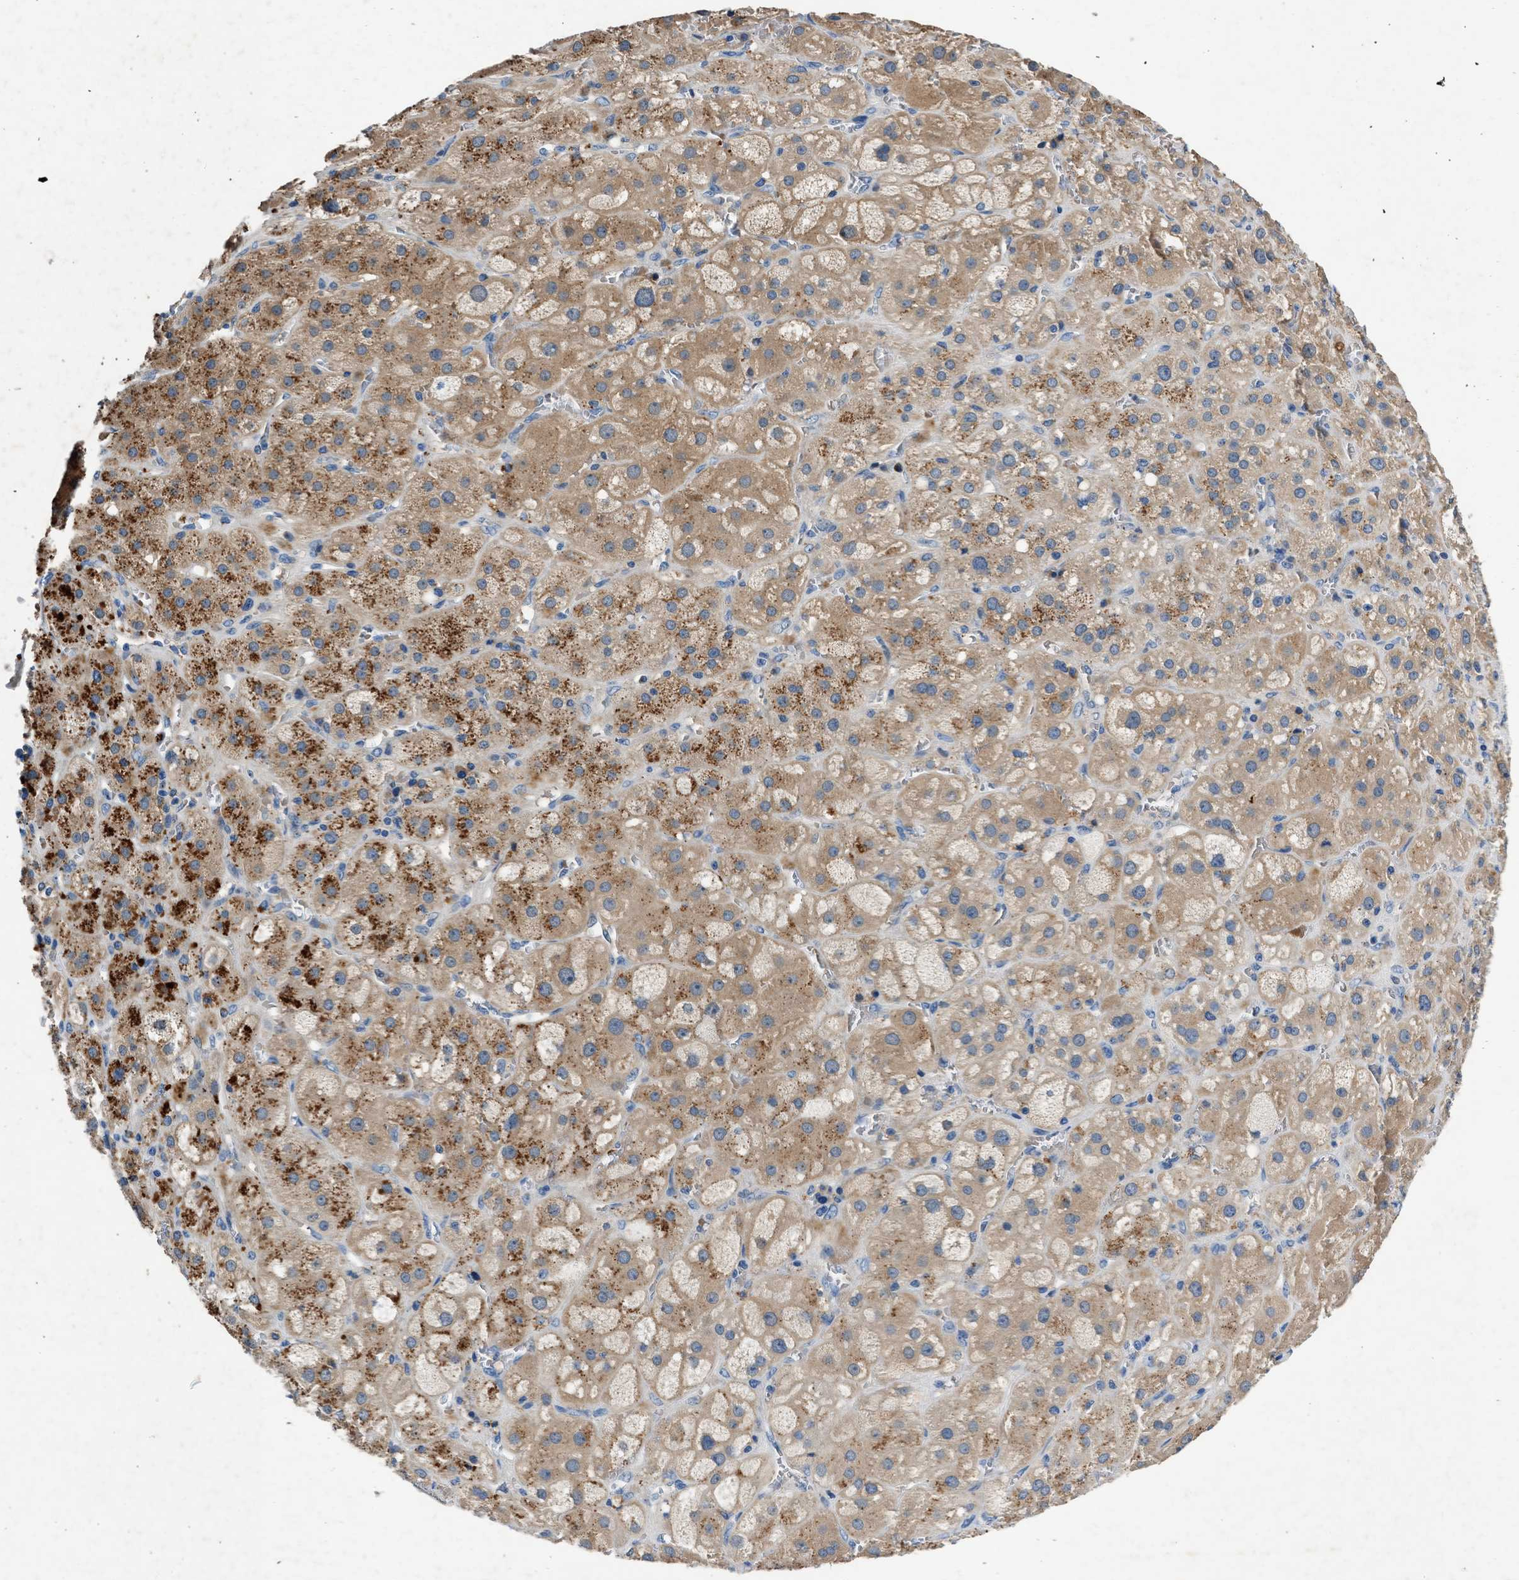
{"staining": {"intensity": "moderate", "quantity": ">75%", "location": "cytoplasmic/membranous"}, "tissue": "adrenal gland", "cell_type": "Glandular cells", "image_type": "normal", "snomed": [{"axis": "morphology", "description": "Normal tissue, NOS"}, {"axis": "topography", "description": "Adrenal gland"}], "caption": "Immunohistochemical staining of benign human adrenal gland demonstrates moderate cytoplasmic/membranous protein expression in approximately >75% of glandular cells. (brown staining indicates protein expression, while blue staining denotes nuclei).", "gene": "RWDD2B", "patient": {"sex": "female", "age": 47}}